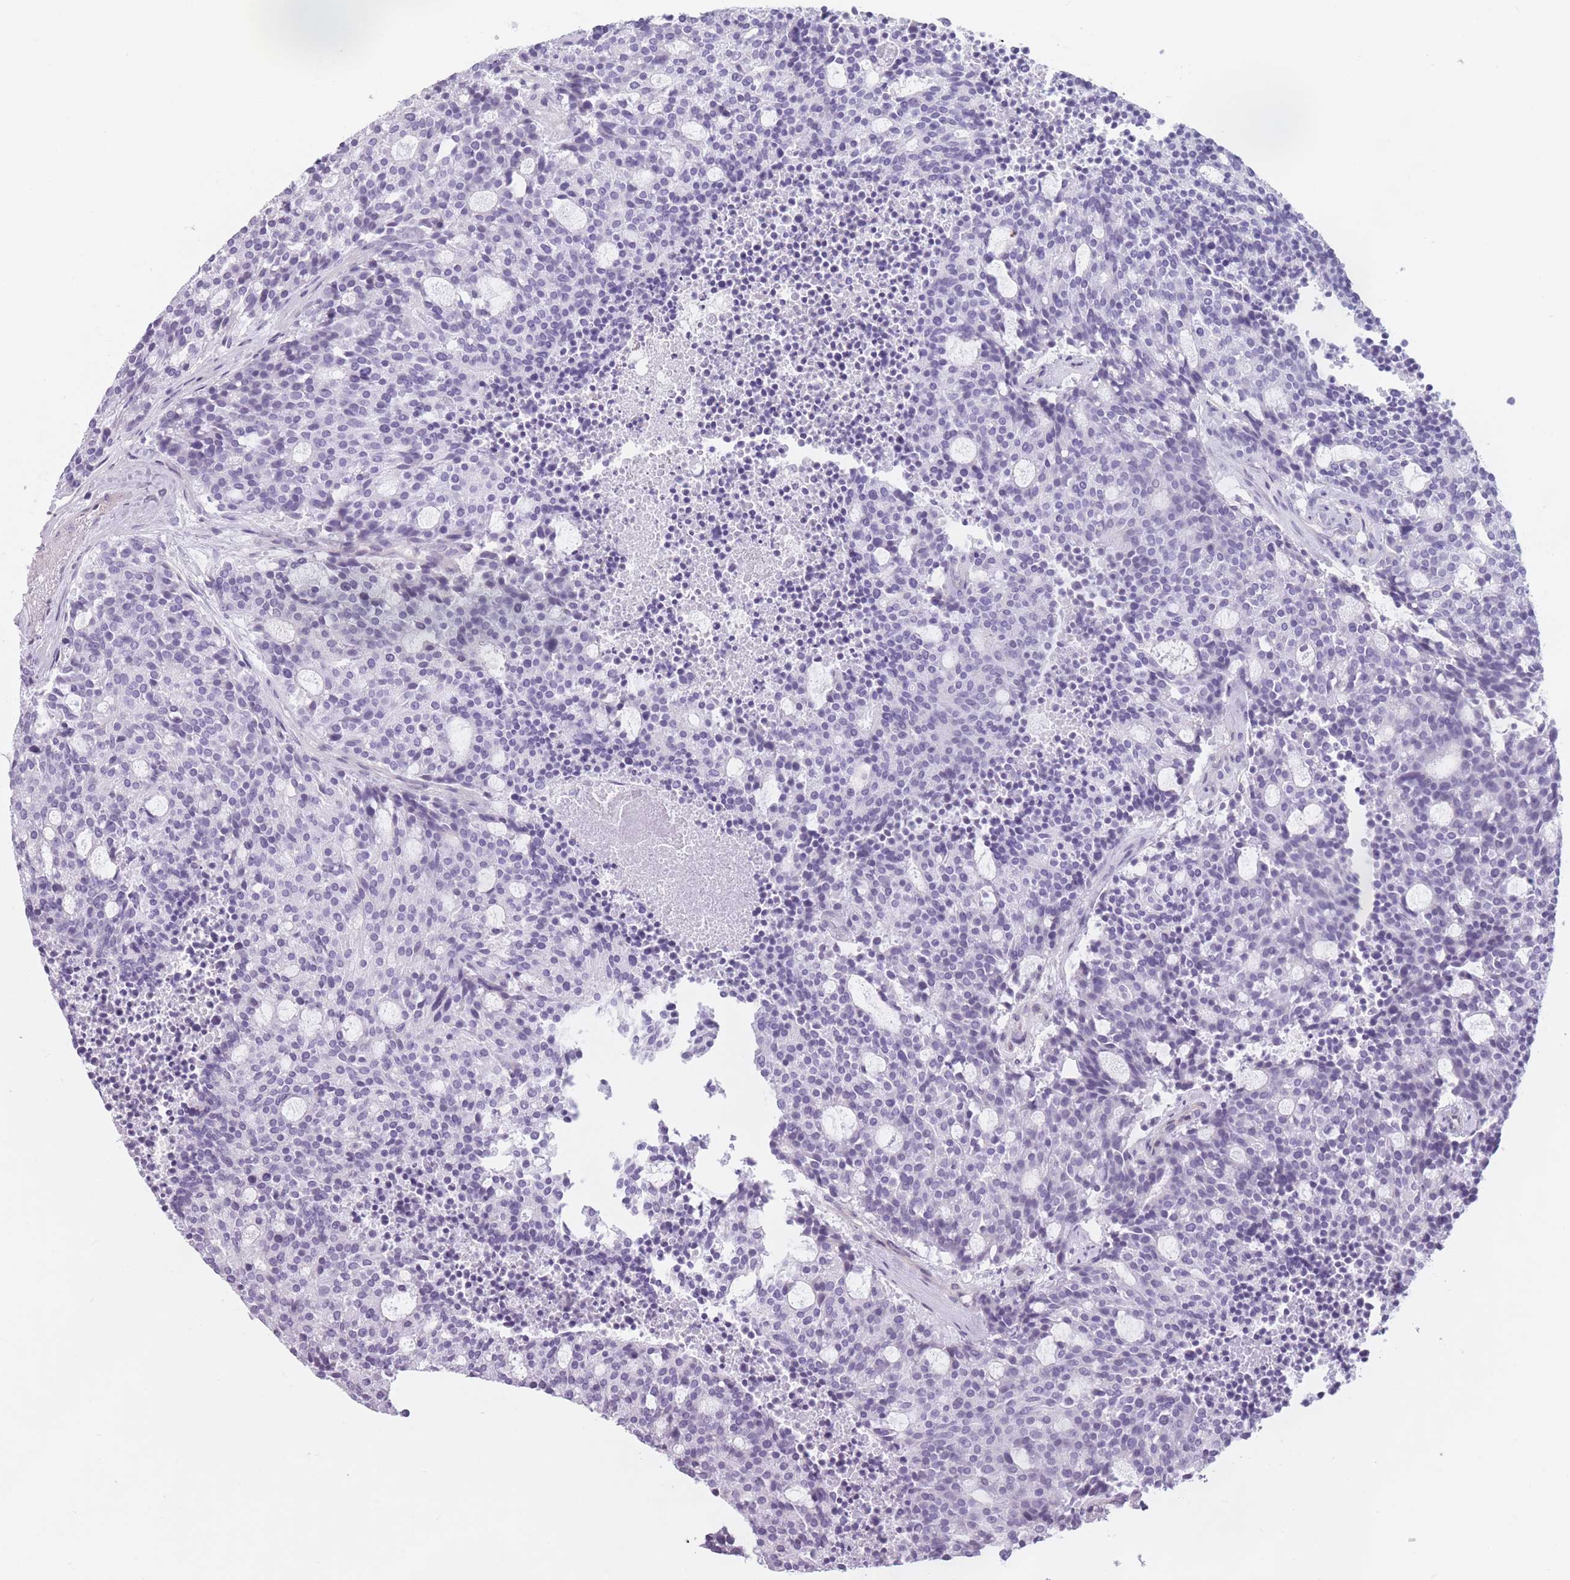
{"staining": {"intensity": "negative", "quantity": "none", "location": "none"}, "tissue": "carcinoid", "cell_type": "Tumor cells", "image_type": "cancer", "snomed": [{"axis": "morphology", "description": "Carcinoid, malignant, NOS"}, {"axis": "topography", "description": "Pancreas"}], "caption": "Carcinoid (malignant) stained for a protein using immunohistochemistry reveals no staining tumor cells.", "gene": "GGT1", "patient": {"sex": "female", "age": 54}}